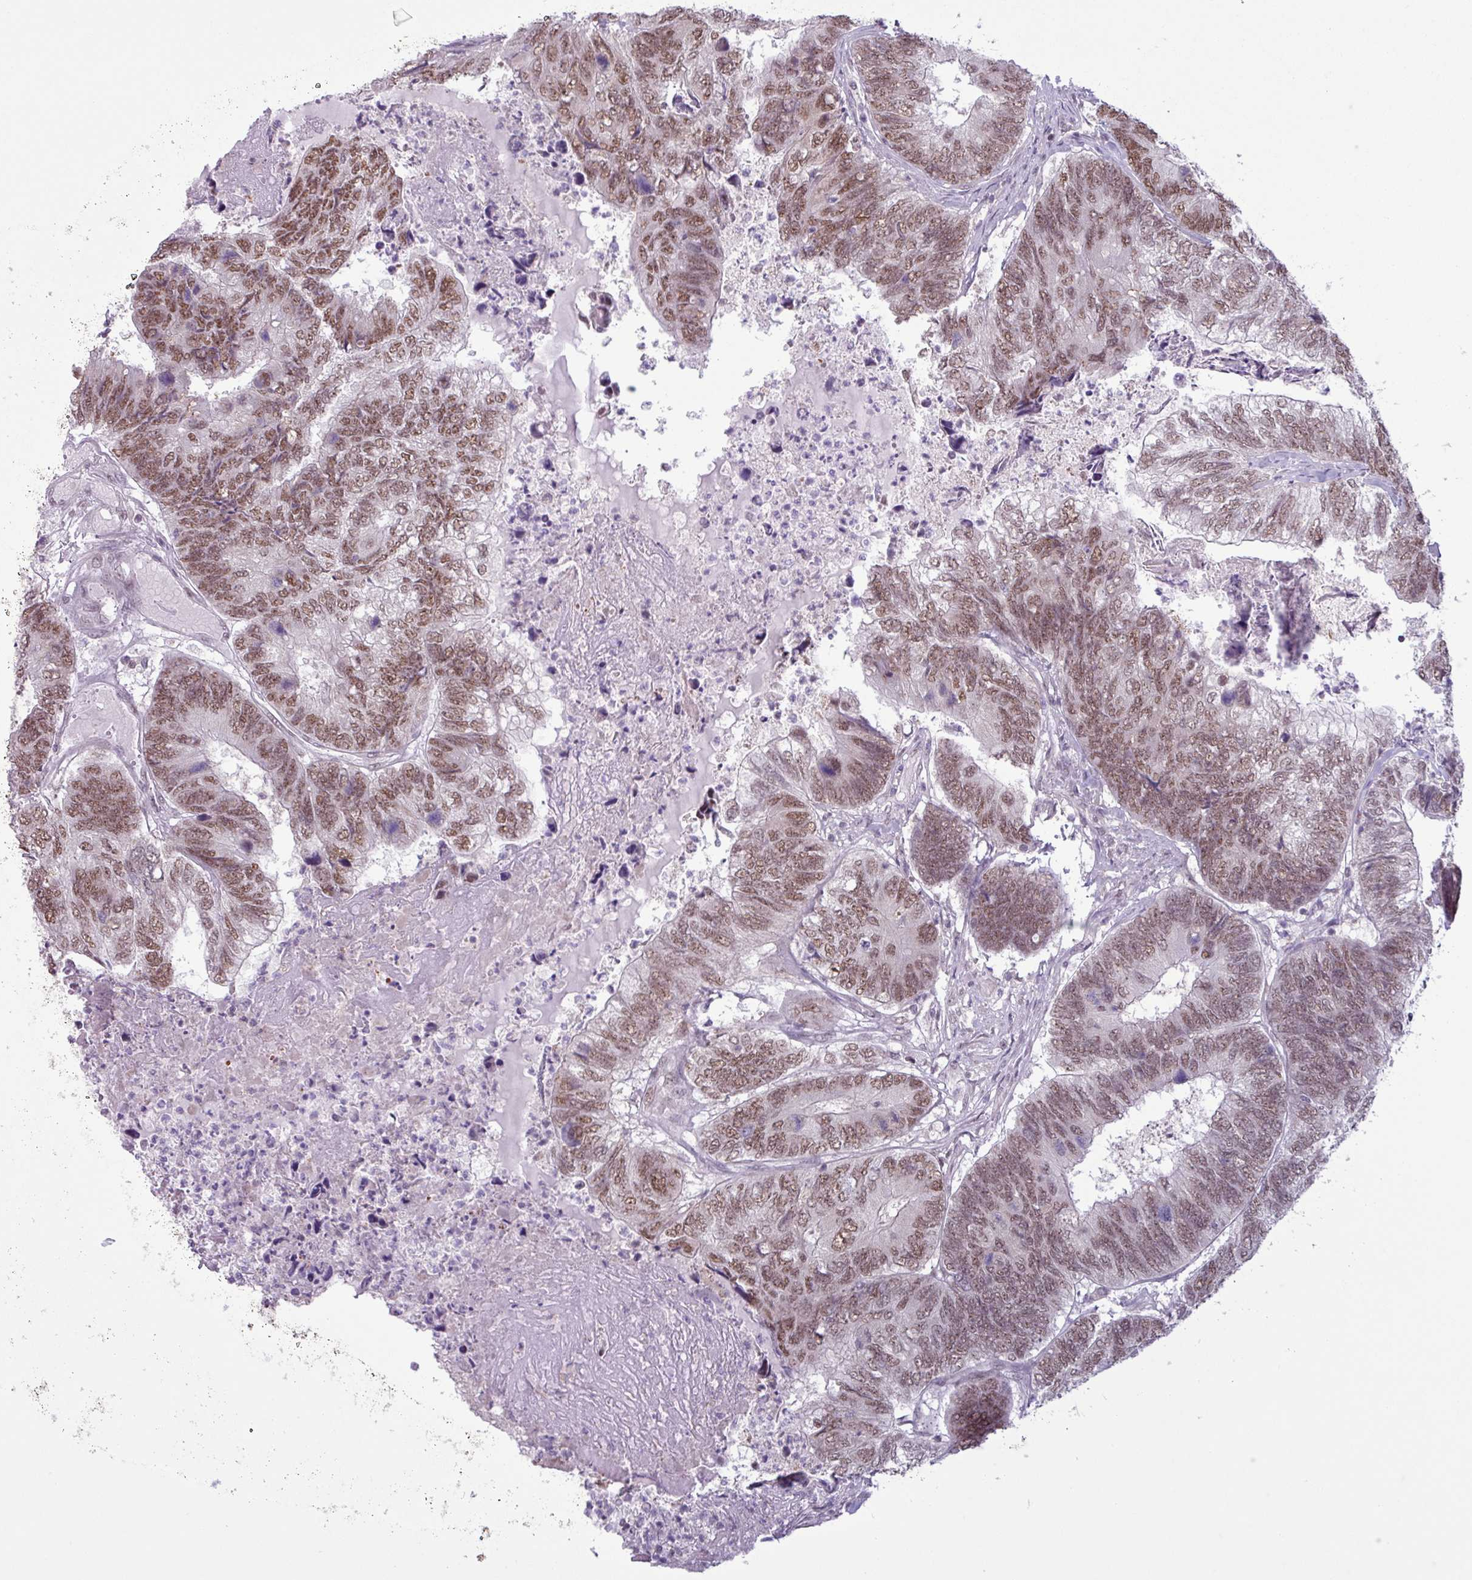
{"staining": {"intensity": "moderate", "quantity": ">75%", "location": "nuclear"}, "tissue": "colorectal cancer", "cell_type": "Tumor cells", "image_type": "cancer", "snomed": [{"axis": "morphology", "description": "Adenocarcinoma, NOS"}, {"axis": "topography", "description": "Colon"}], "caption": "The histopathology image demonstrates a brown stain indicating the presence of a protein in the nuclear of tumor cells in colorectal cancer (adenocarcinoma).", "gene": "NOTCH2", "patient": {"sex": "female", "age": 67}}